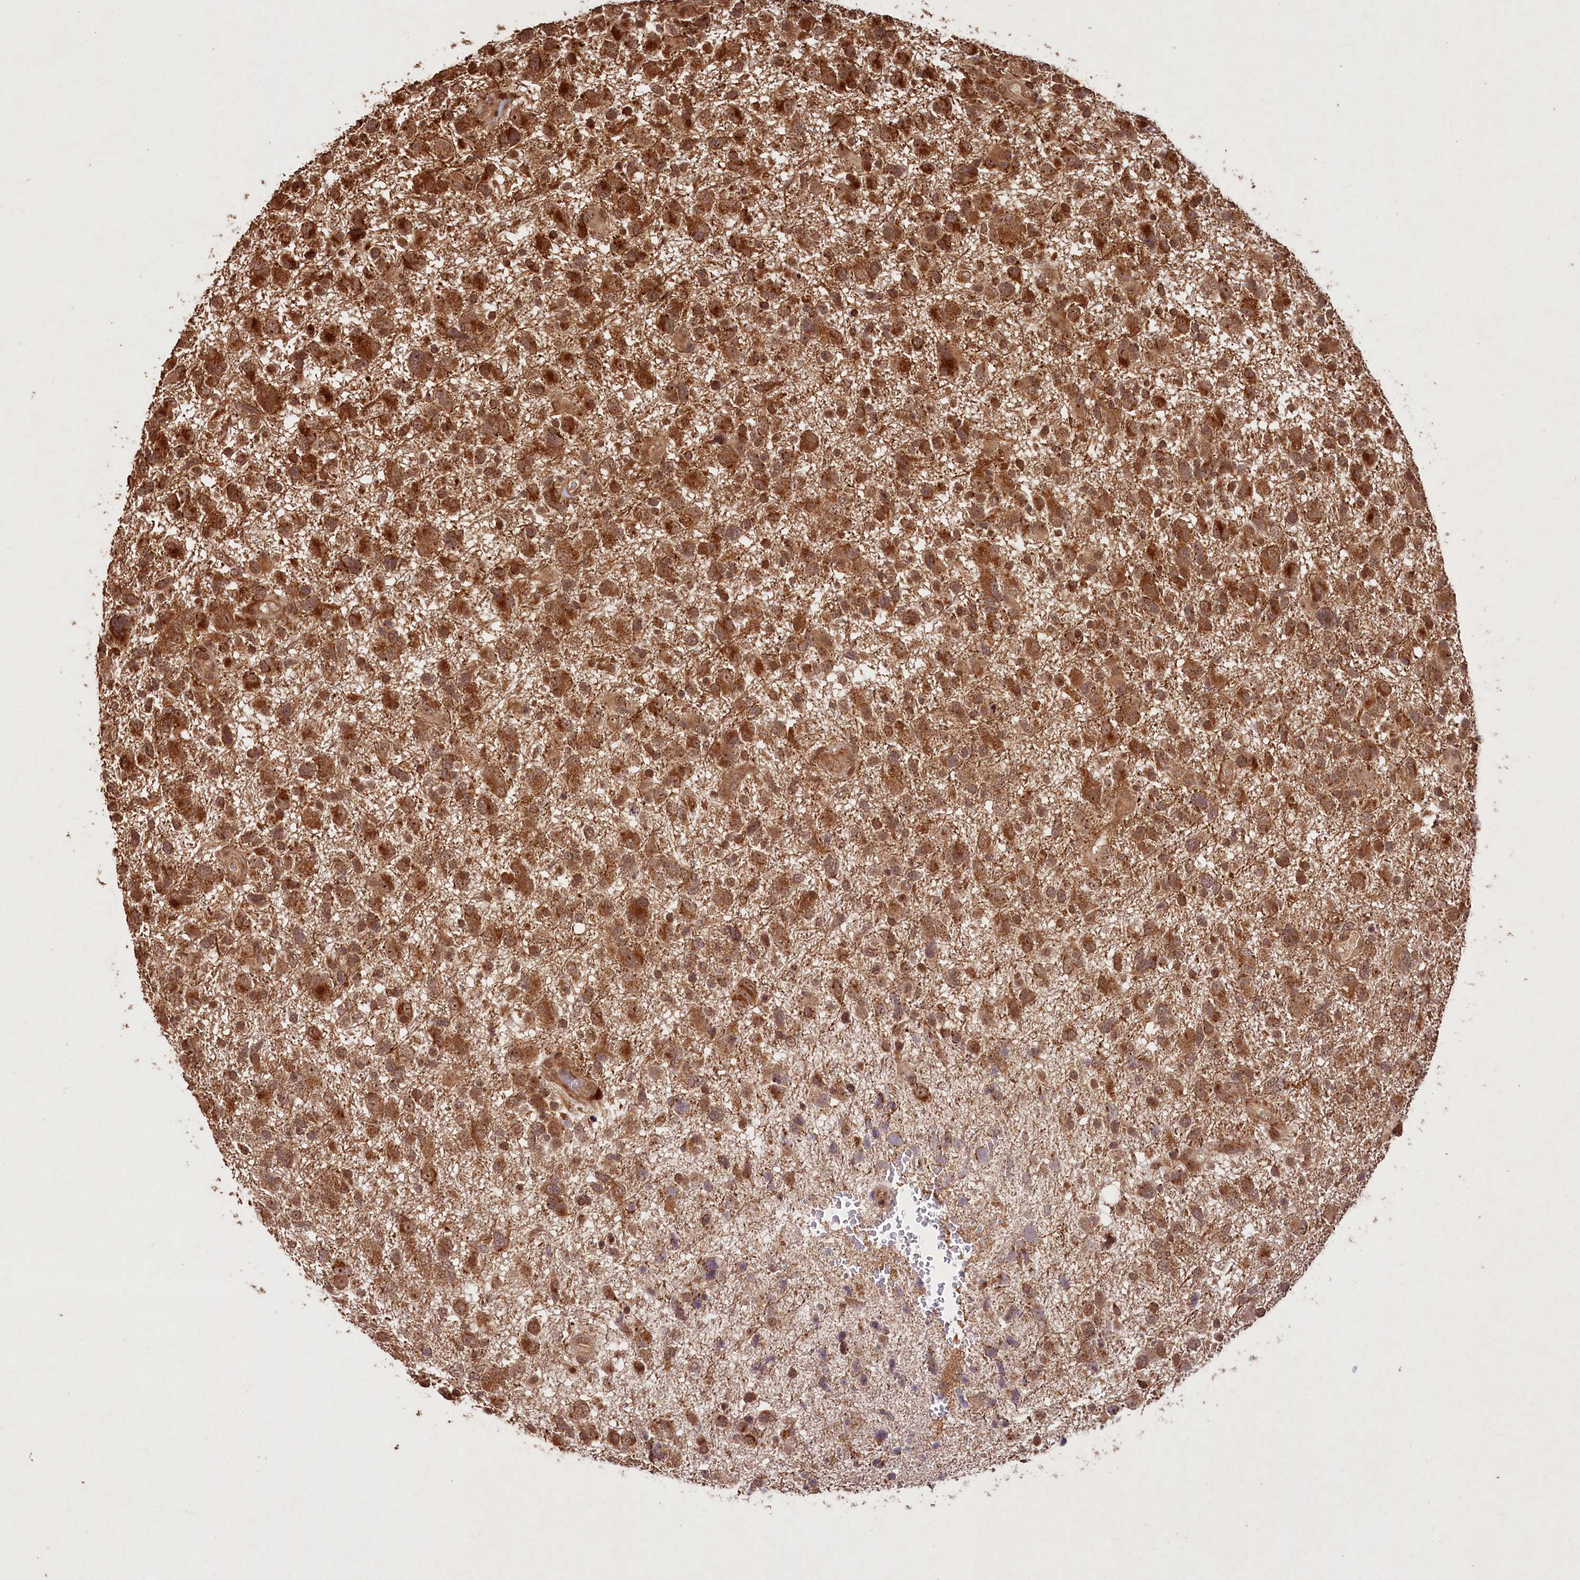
{"staining": {"intensity": "moderate", "quantity": ">75%", "location": "cytoplasmic/membranous,nuclear"}, "tissue": "glioma", "cell_type": "Tumor cells", "image_type": "cancer", "snomed": [{"axis": "morphology", "description": "Glioma, malignant, High grade"}, {"axis": "topography", "description": "Brain"}], "caption": "Moderate cytoplasmic/membranous and nuclear staining is appreciated in approximately >75% of tumor cells in glioma.", "gene": "SHPRH", "patient": {"sex": "male", "age": 61}}